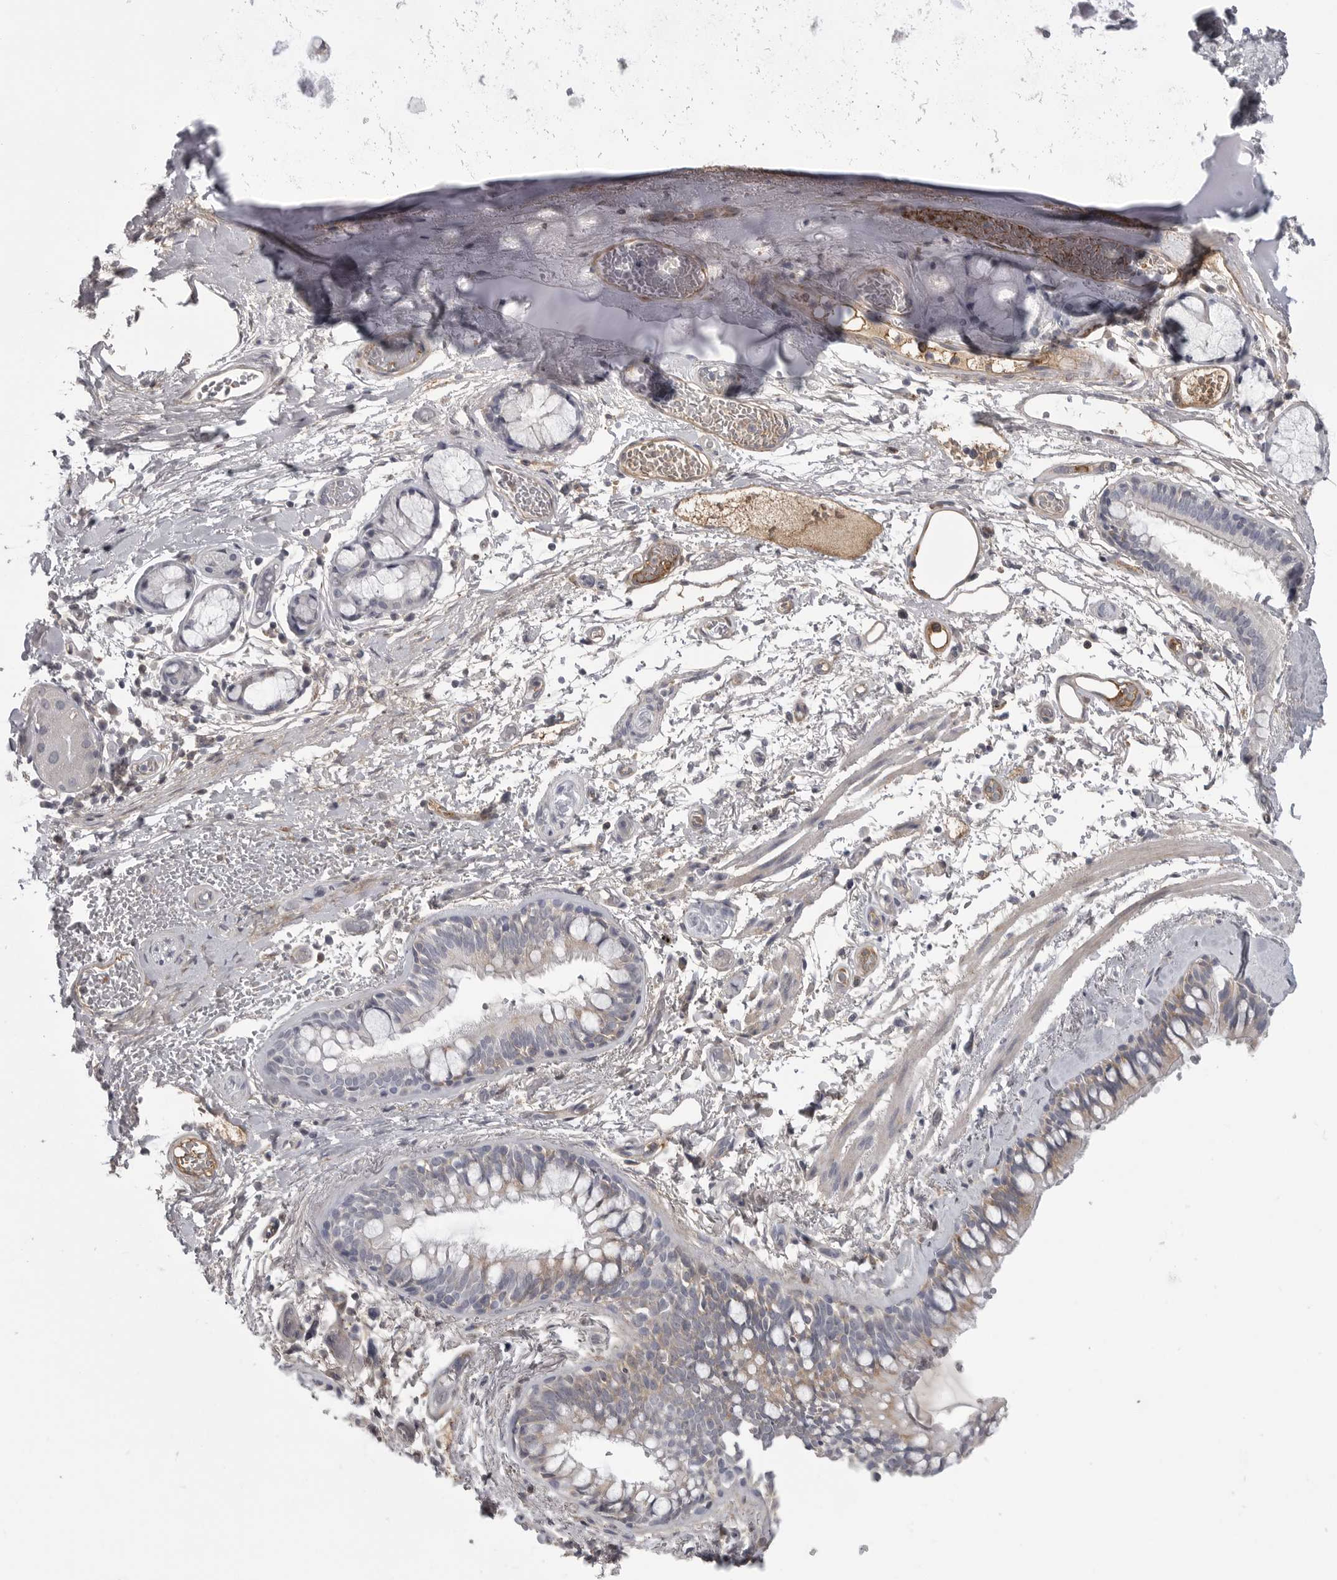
{"staining": {"intensity": "negative", "quantity": "none", "location": "none"}, "tissue": "adipose tissue", "cell_type": "Adipocytes", "image_type": "normal", "snomed": [{"axis": "morphology", "description": "Normal tissue, NOS"}, {"axis": "topography", "description": "Cartilage tissue"}, {"axis": "topography", "description": "Bronchus"}], "caption": "Adipose tissue was stained to show a protein in brown. There is no significant expression in adipocytes. (Stains: DAB (3,3'-diaminobenzidine) IHC with hematoxylin counter stain, Microscopy: brightfield microscopy at high magnification).", "gene": "SERPING1", "patient": {"sex": "female", "age": 73}}